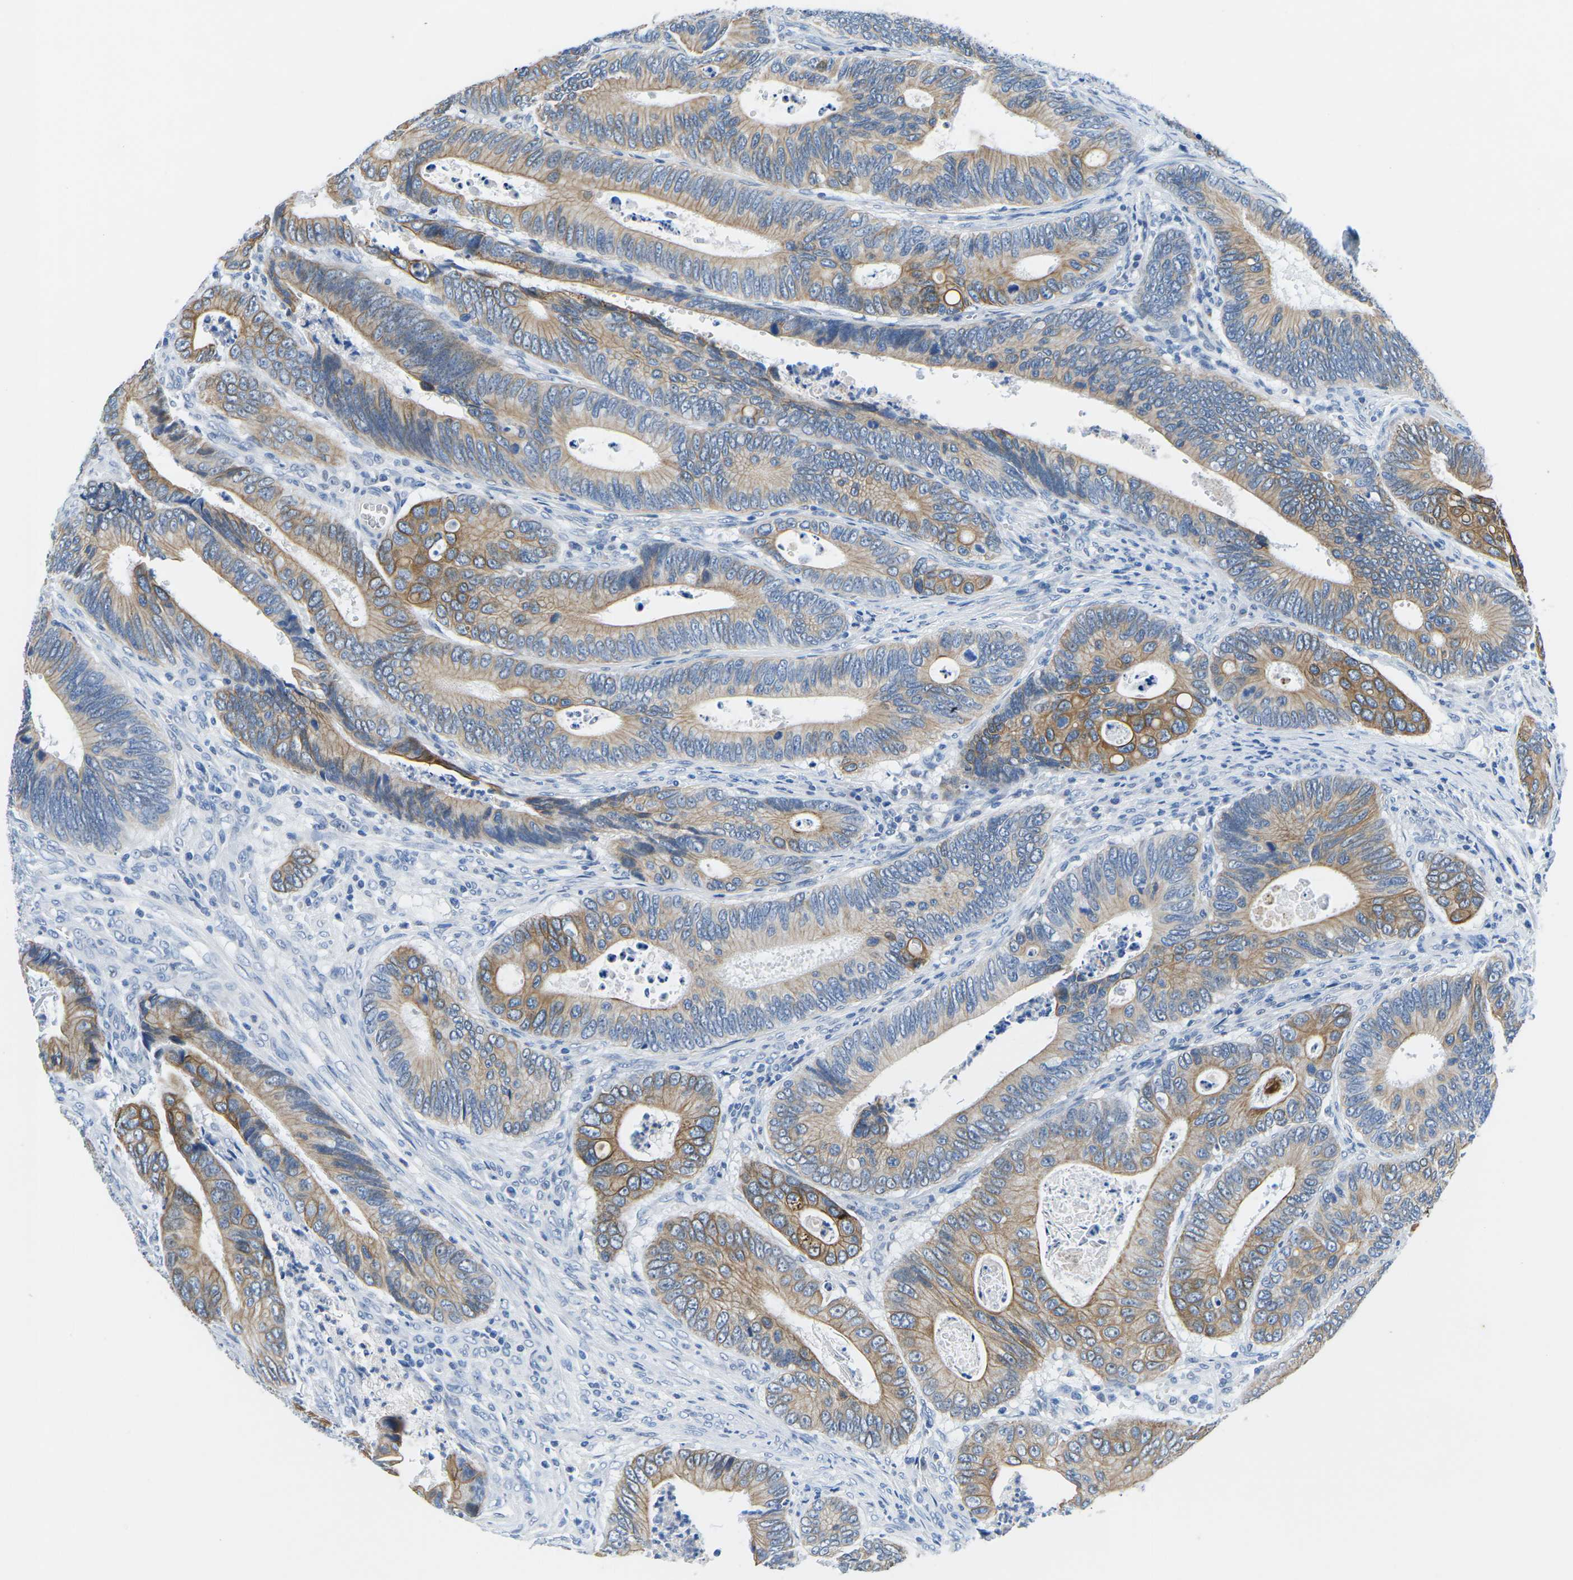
{"staining": {"intensity": "moderate", "quantity": ">75%", "location": "cytoplasmic/membranous"}, "tissue": "colorectal cancer", "cell_type": "Tumor cells", "image_type": "cancer", "snomed": [{"axis": "morphology", "description": "Inflammation, NOS"}, {"axis": "morphology", "description": "Adenocarcinoma, NOS"}, {"axis": "topography", "description": "Colon"}], "caption": "About >75% of tumor cells in human colorectal adenocarcinoma show moderate cytoplasmic/membranous protein staining as visualized by brown immunohistochemical staining.", "gene": "TM6SF1", "patient": {"sex": "male", "age": 72}}